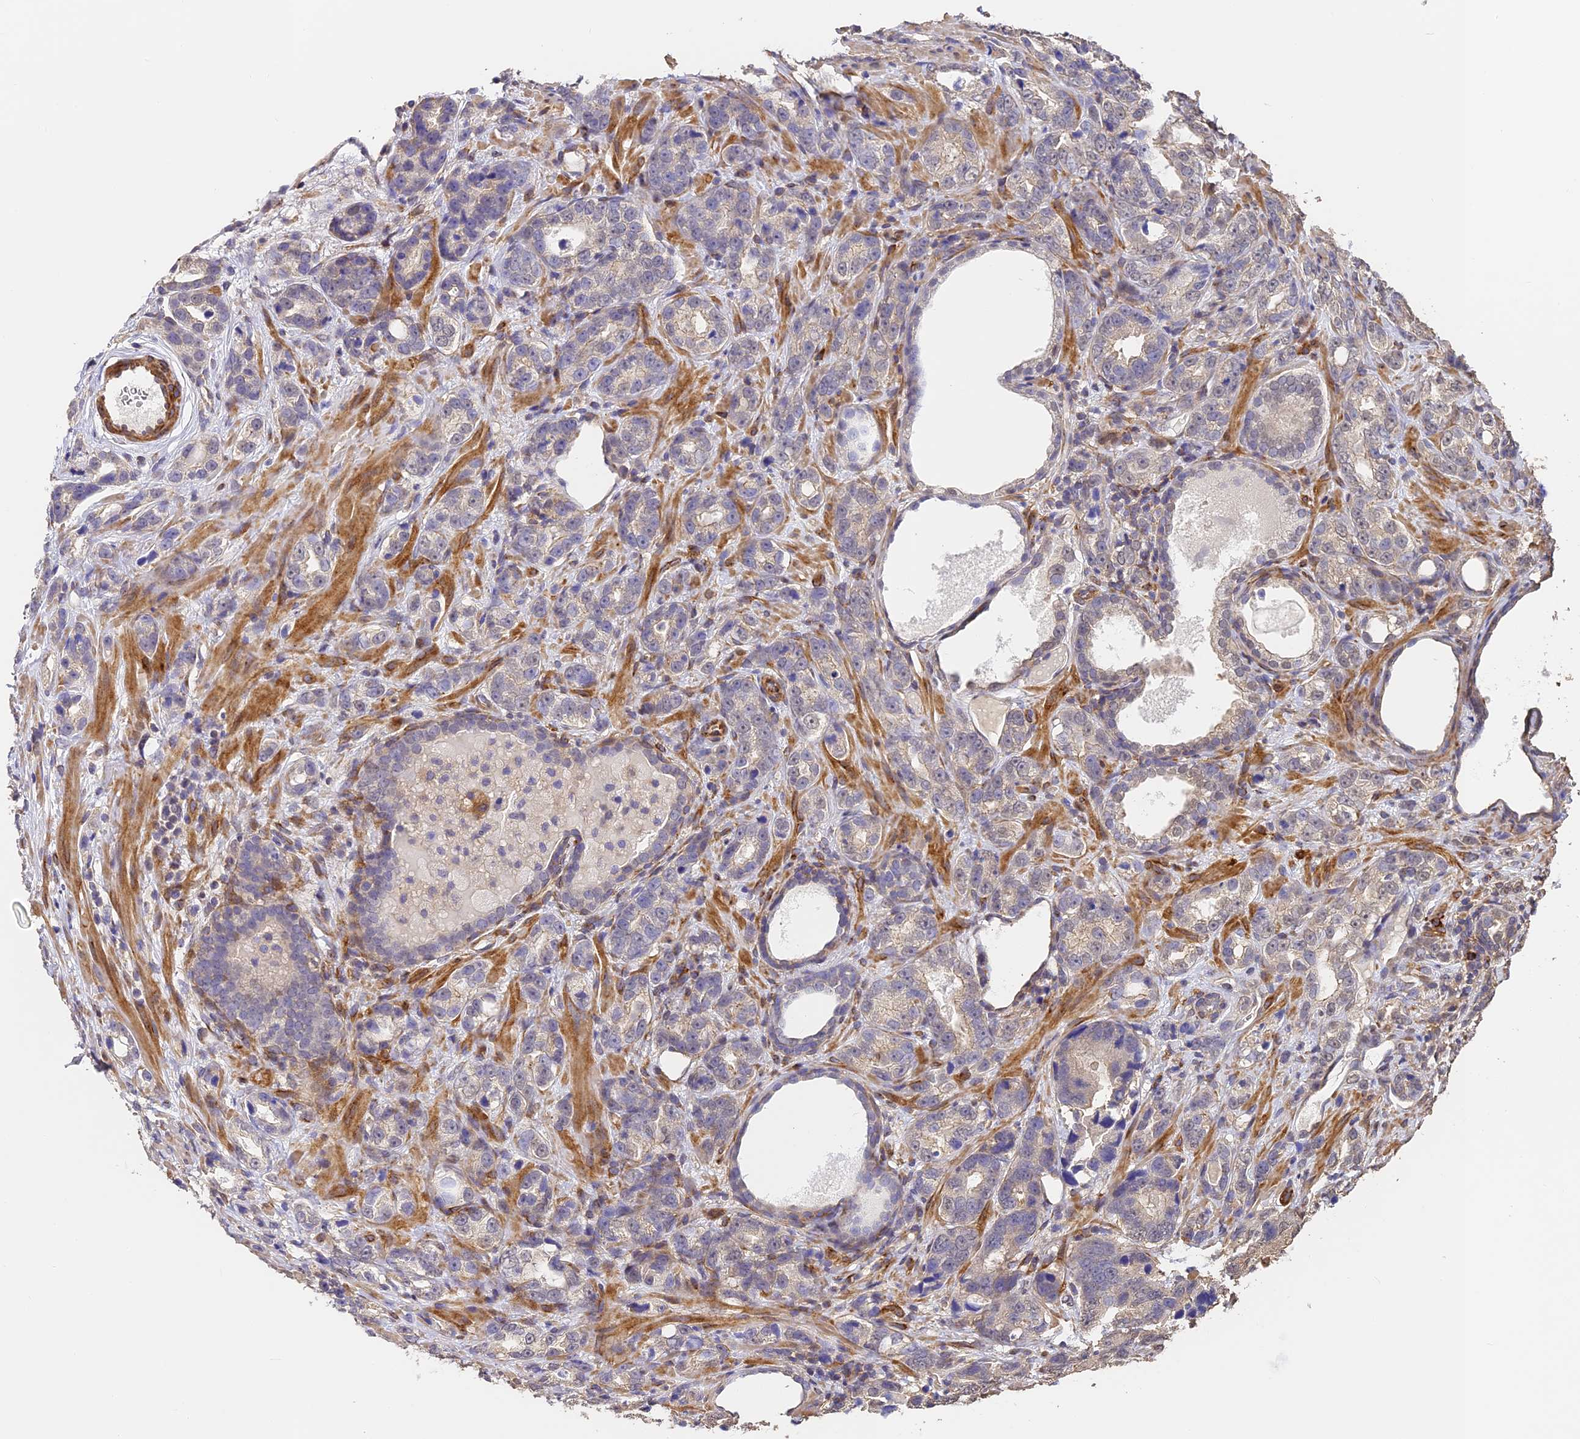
{"staining": {"intensity": "negative", "quantity": "none", "location": "none"}, "tissue": "prostate cancer", "cell_type": "Tumor cells", "image_type": "cancer", "snomed": [{"axis": "morphology", "description": "Adenocarcinoma, High grade"}, {"axis": "topography", "description": "Prostate"}], "caption": "This is a photomicrograph of IHC staining of prostate high-grade adenocarcinoma, which shows no expression in tumor cells.", "gene": "SLC11A1", "patient": {"sex": "male", "age": 62}}